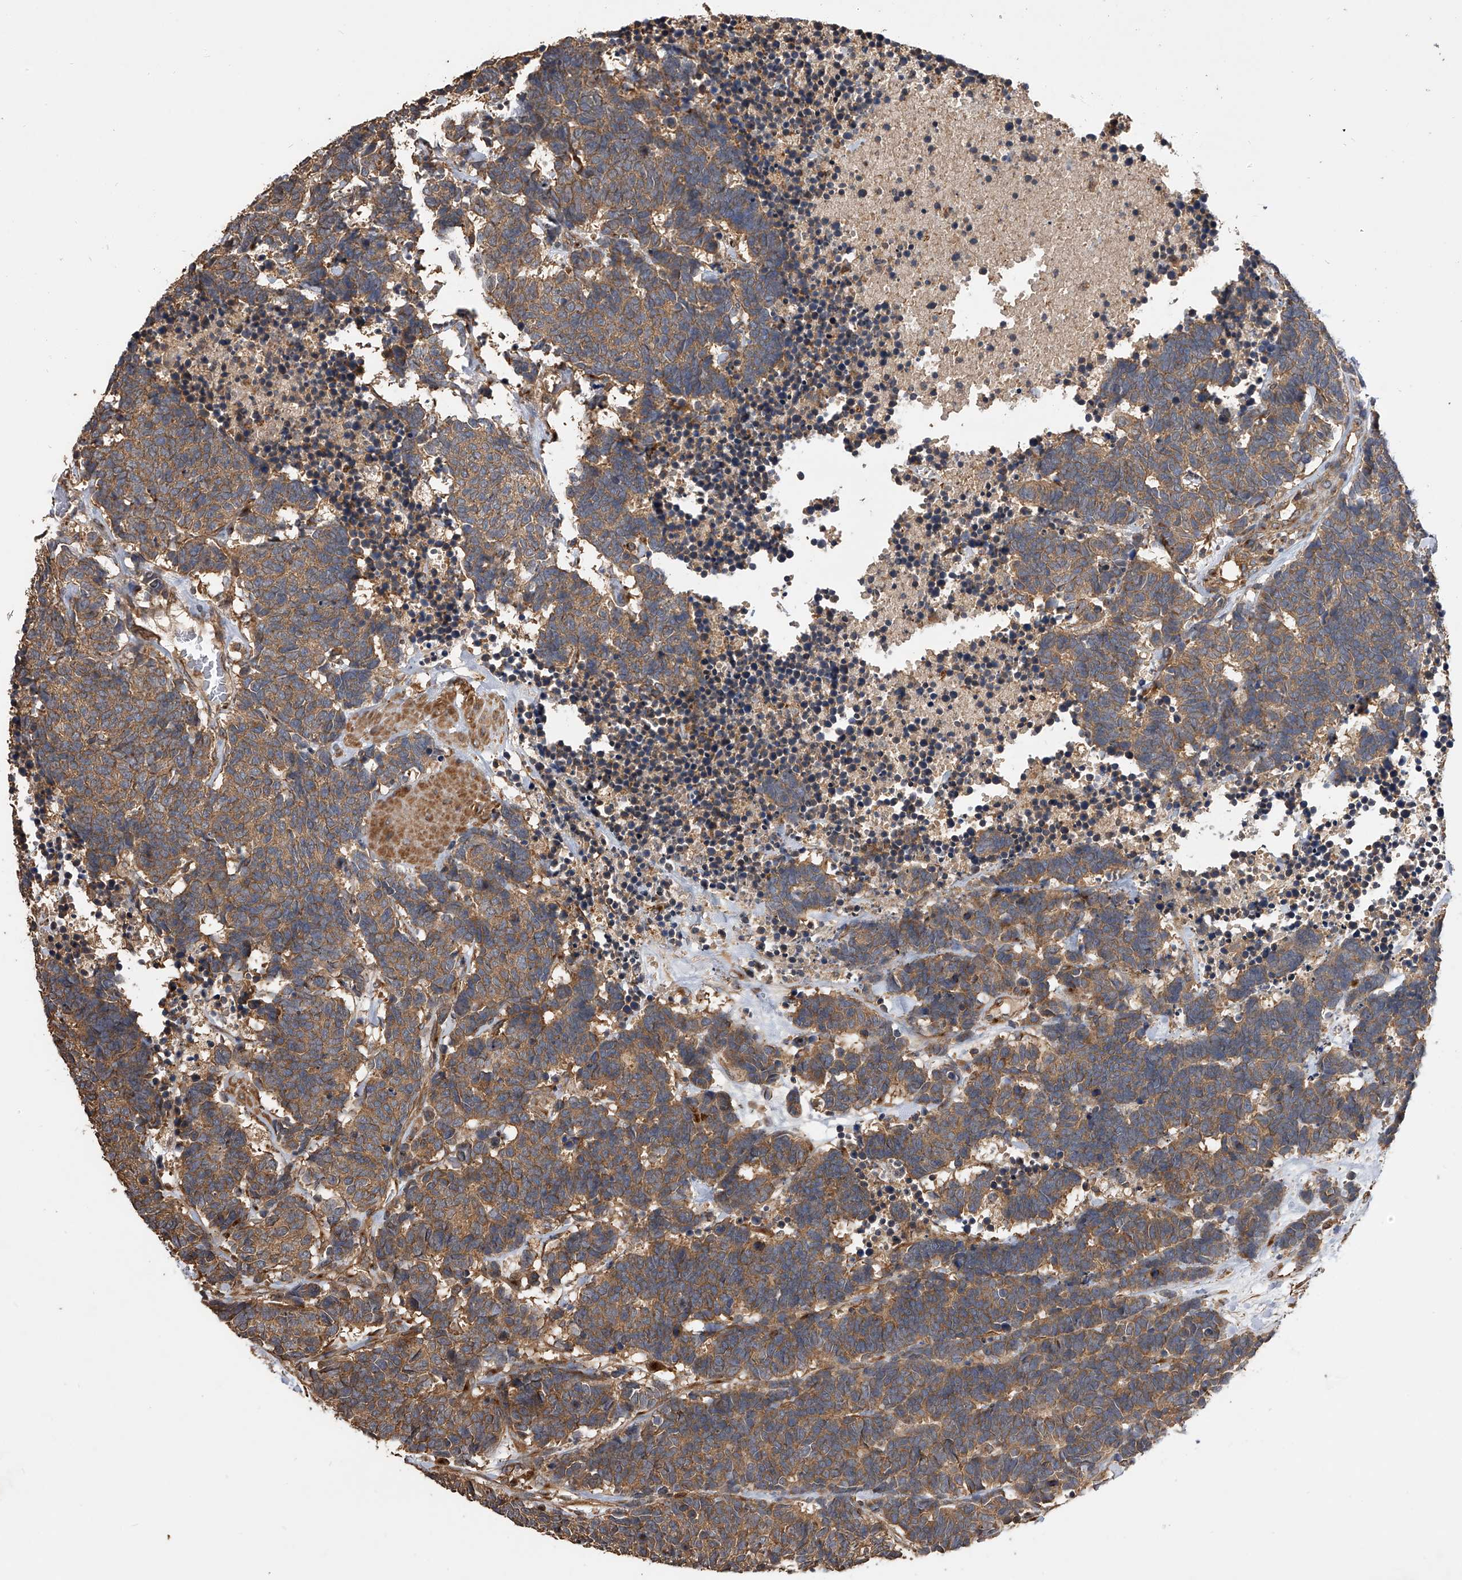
{"staining": {"intensity": "moderate", "quantity": ">75%", "location": "cytoplasmic/membranous"}, "tissue": "carcinoid", "cell_type": "Tumor cells", "image_type": "cancer", "snomed": [{"axis": "morphology", "description": "Carcinoma, NOS"}, {"axis": "morphology", "description": "Carcinoid, malignant, NOS"}, {"axis": "topography", "description": "Urinary bladder"}], "caption": "A brown stain highlights moderate cytoplasmic/membranous positivity of a protein in carcinoid tumor cells.", "gene": "PTPRA", "patient": {"sex": "male", "age": 57}}